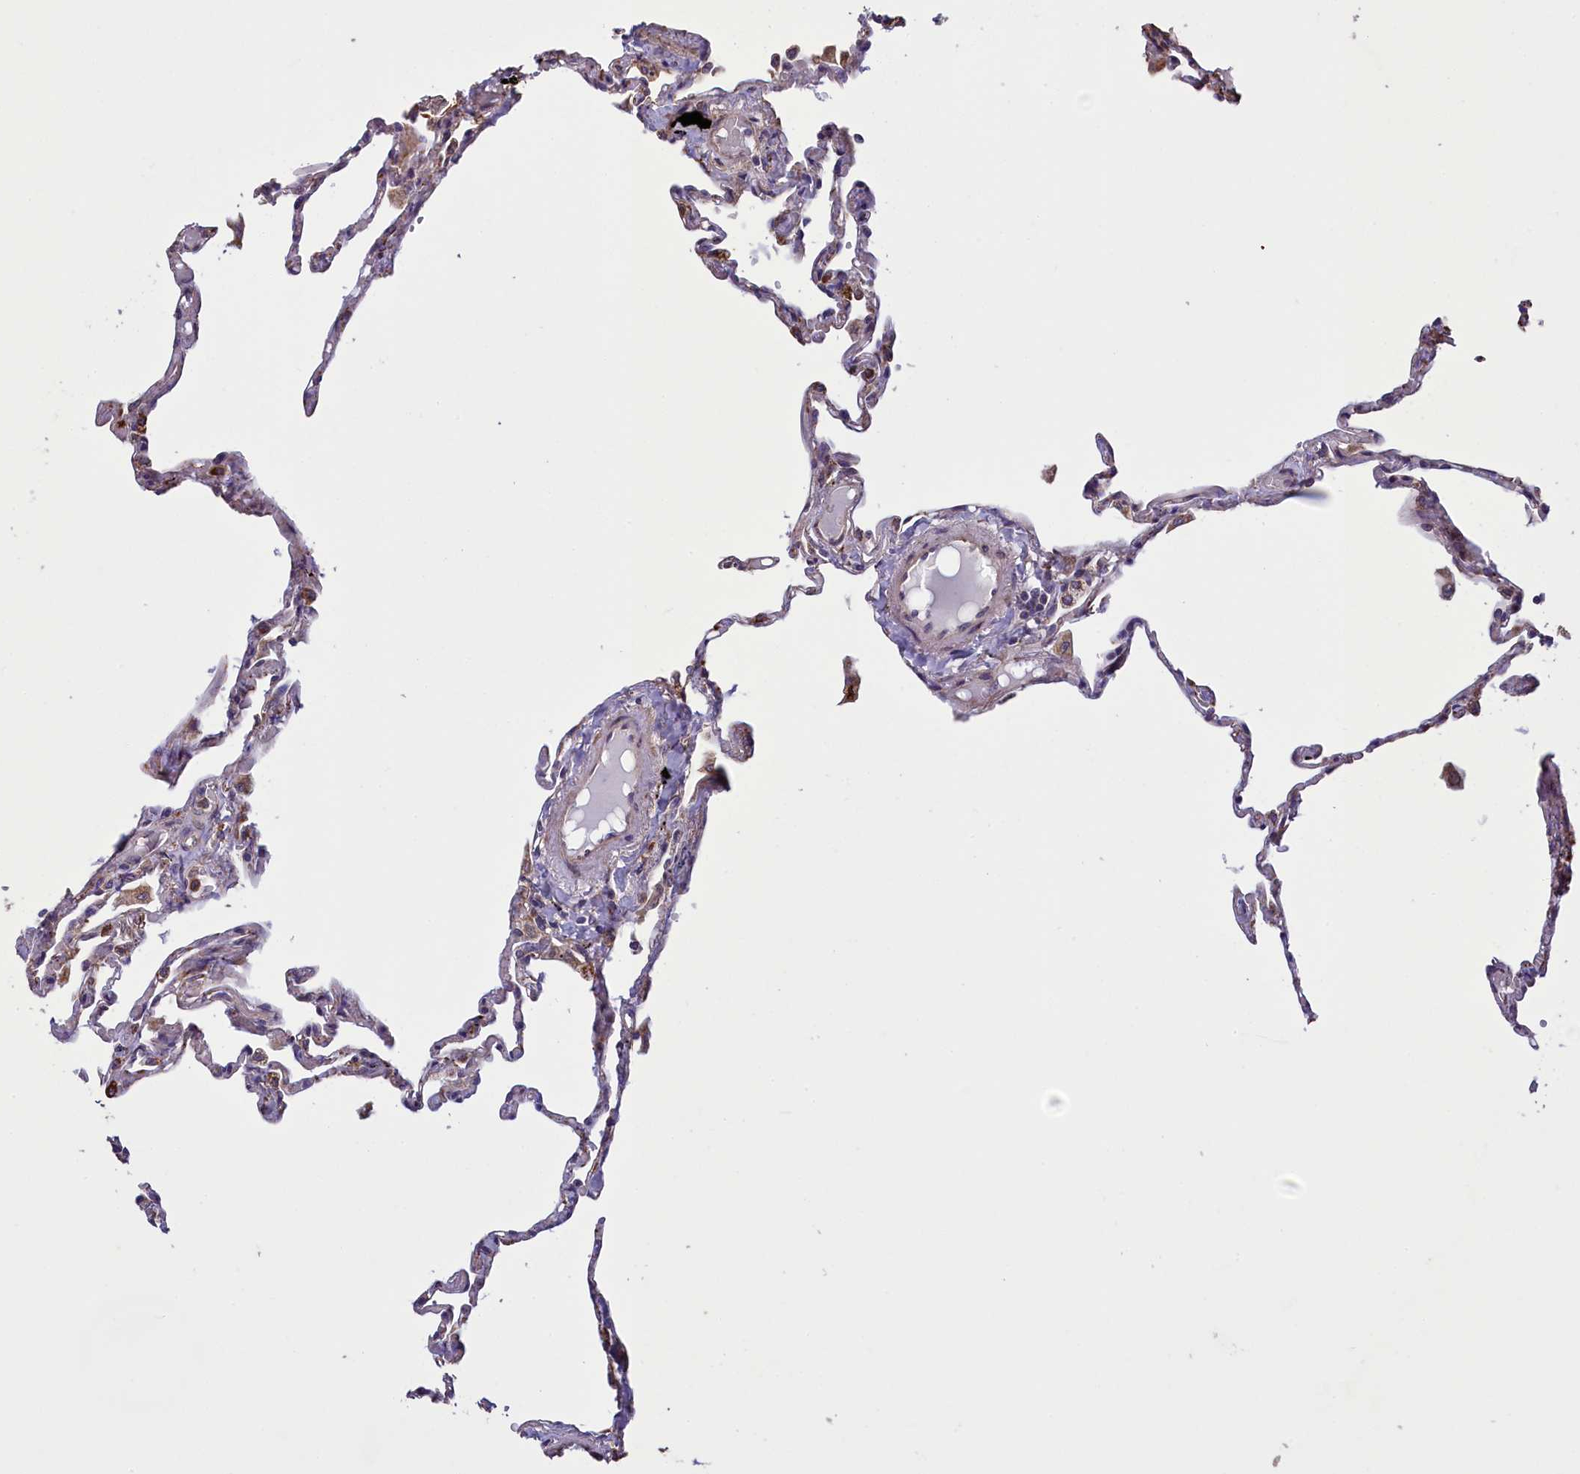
{"staining": {"intensity": "moderate", "quantity": "<25%", "location": "cytoplasmic/membranous"}, "tissue": "lung", "cell_type": "Alveolar cells", "image_type": "normal", "snomed": [{"axis": "morphology", "description": "Normal tissue, NOS"}, {"axis": "topography", "description": "Lung"}], "caption": "Moderate cytoplasmic/membranous protein staining is present in approximately <25% of alveolar cells in lung. (brown staining indicates protein expression, while blue staining denotes nuclei).", "gene": "ACAD8", "patient": {"sex": "female", "age": 67}}